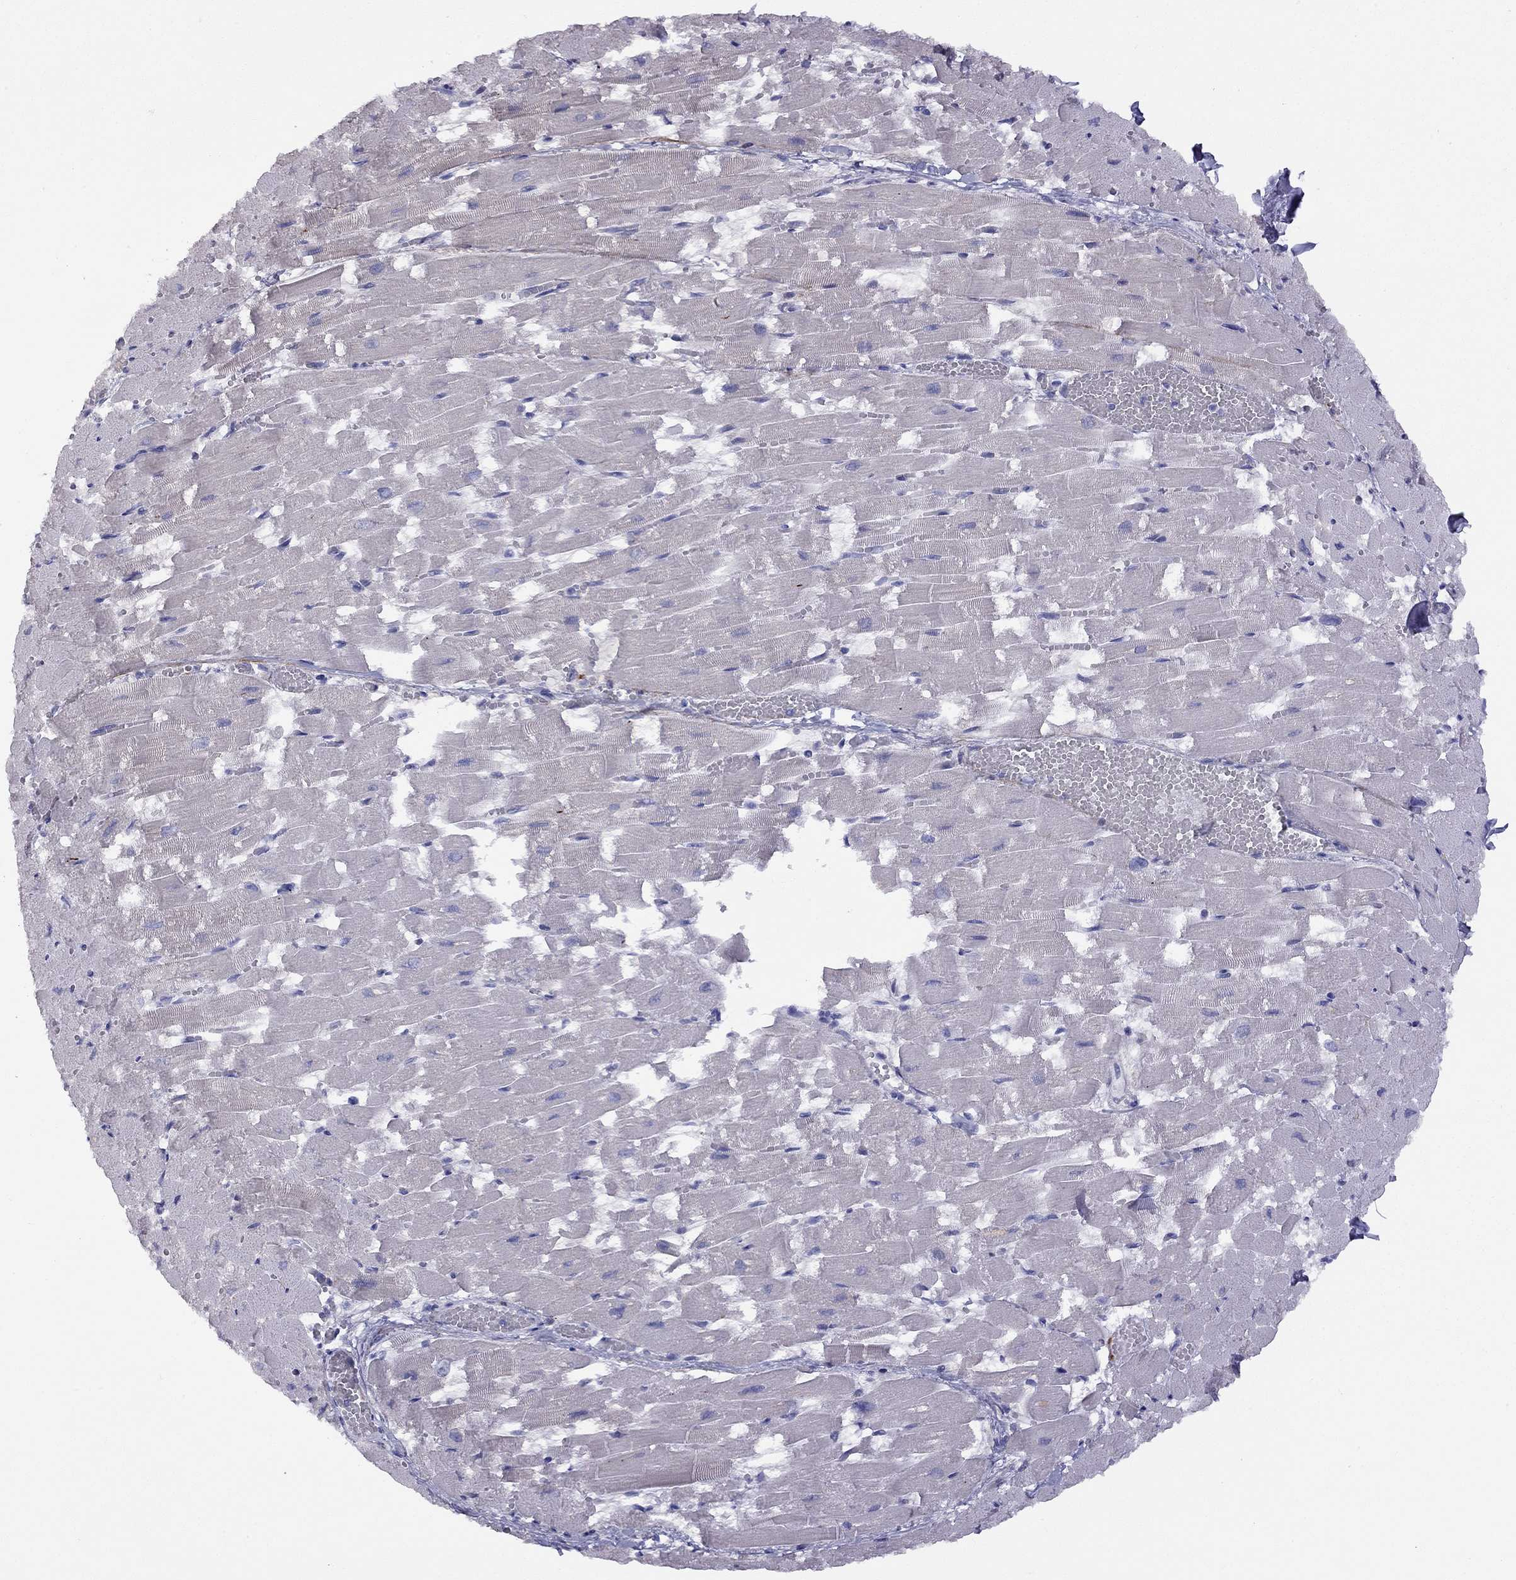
{"staining": {"intensity": "negative", "quantity": "none", "location": "none"}, "tissue": "heart muscle", "cell_type": "Cardiomyocytes", "image_type": "normal", "snomed": [{"axis": "morphology", "description": "Normal tissue, NOS"}, {"axis": "topography", "description": "Heart"}], "caption": "Cardiomyocytes show no significant protein staining in normal heart muscle.", "gene": "CPNE4", "patient": {"sex": "female", "age": 52}}